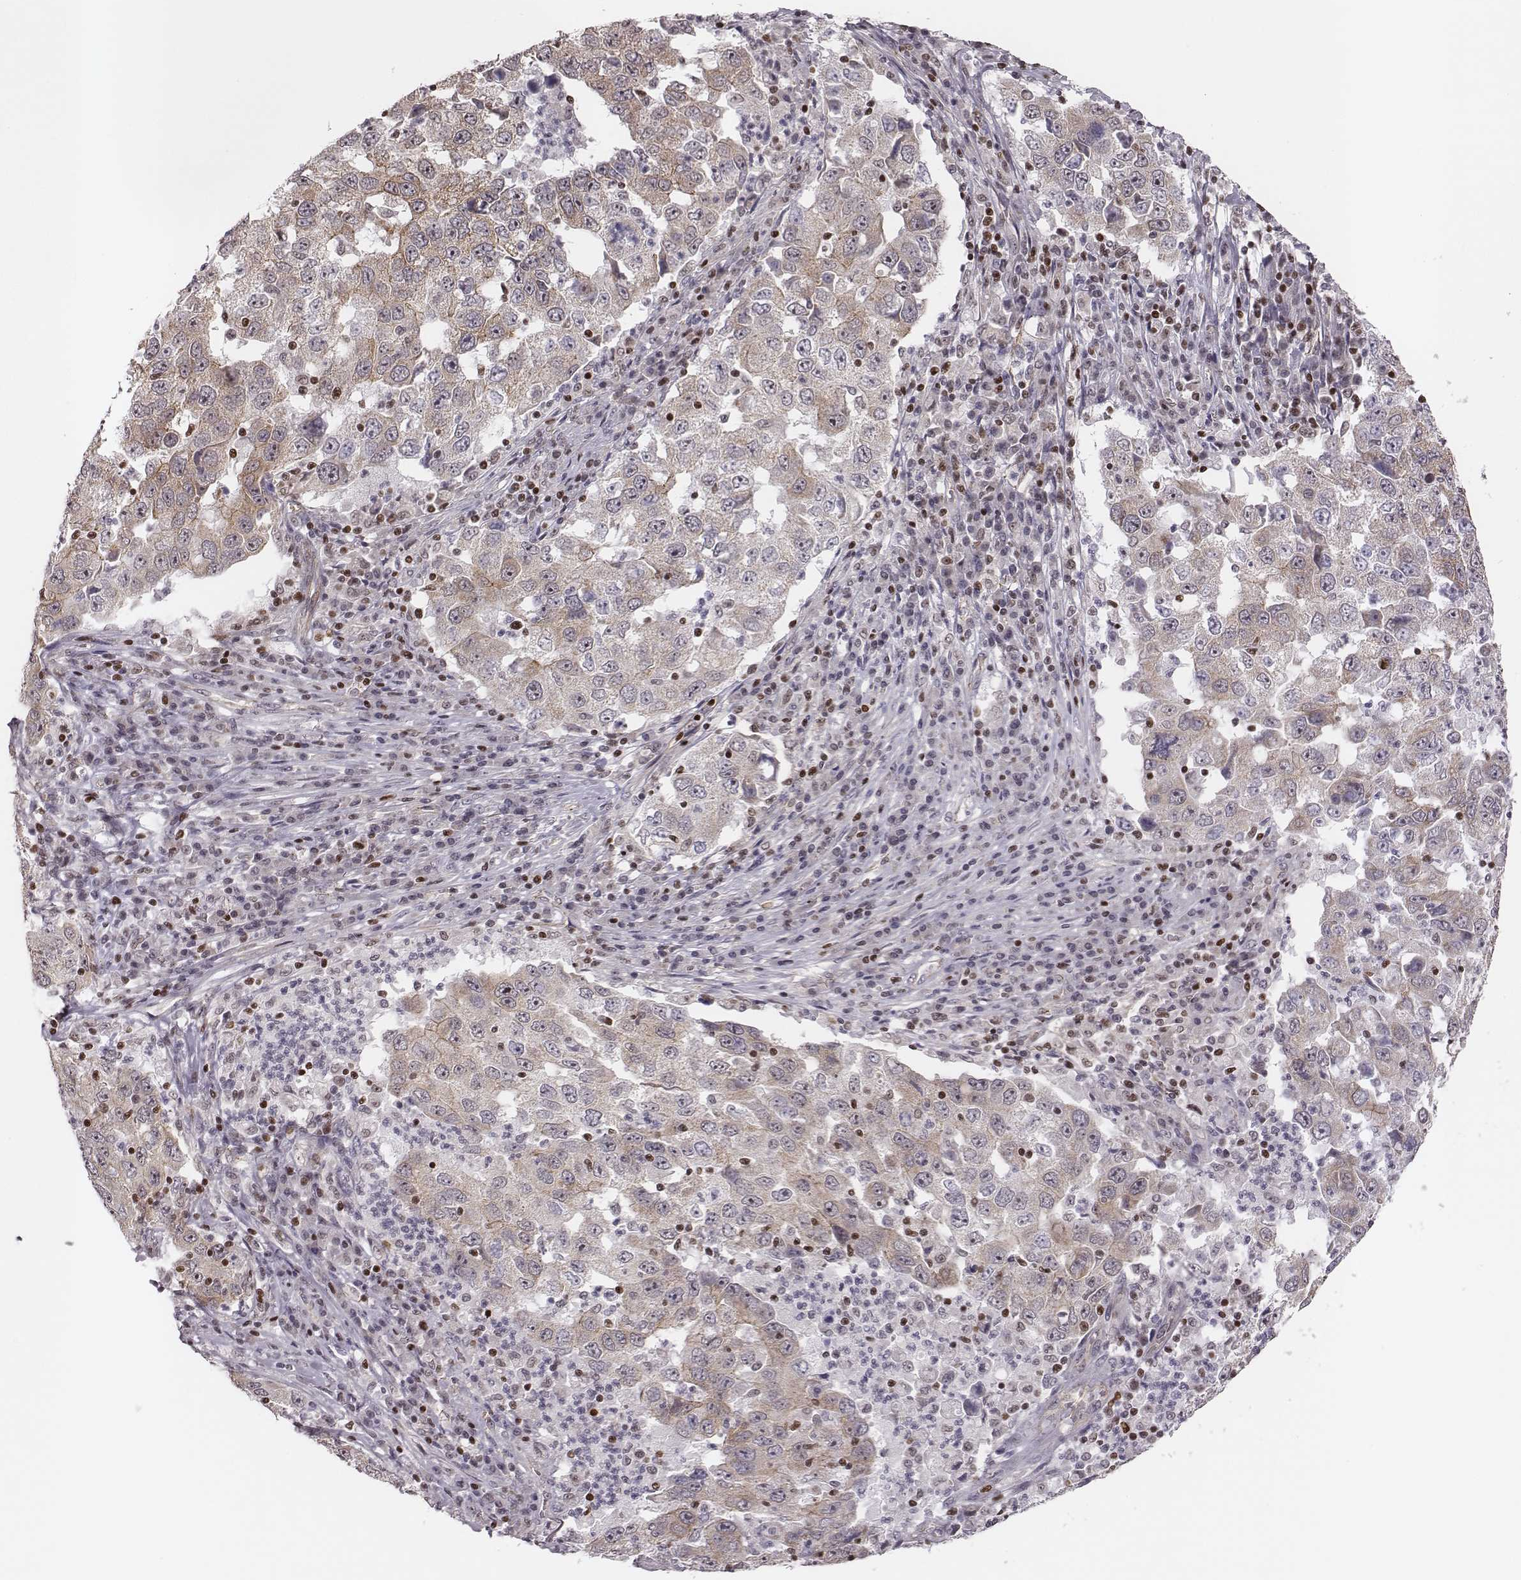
{"staining": {"intensity": "weak", "quantity": "<25%", "location": "cytoplasmic/membranous"}, "tissue": "lung cancer", "cell_type": "Tumor cells", "image_type": "cancer", "snomed": [{"axis": "morphology", "description": "Adenocarcinoma, NOS"}, {"axis": "topography", "description": "Lung"}], "caption": "Tumor cells are negative for brown protein staining in lung cancer.", "gene": "WDR59", "patient": {"sex": "male", "age": 73}}